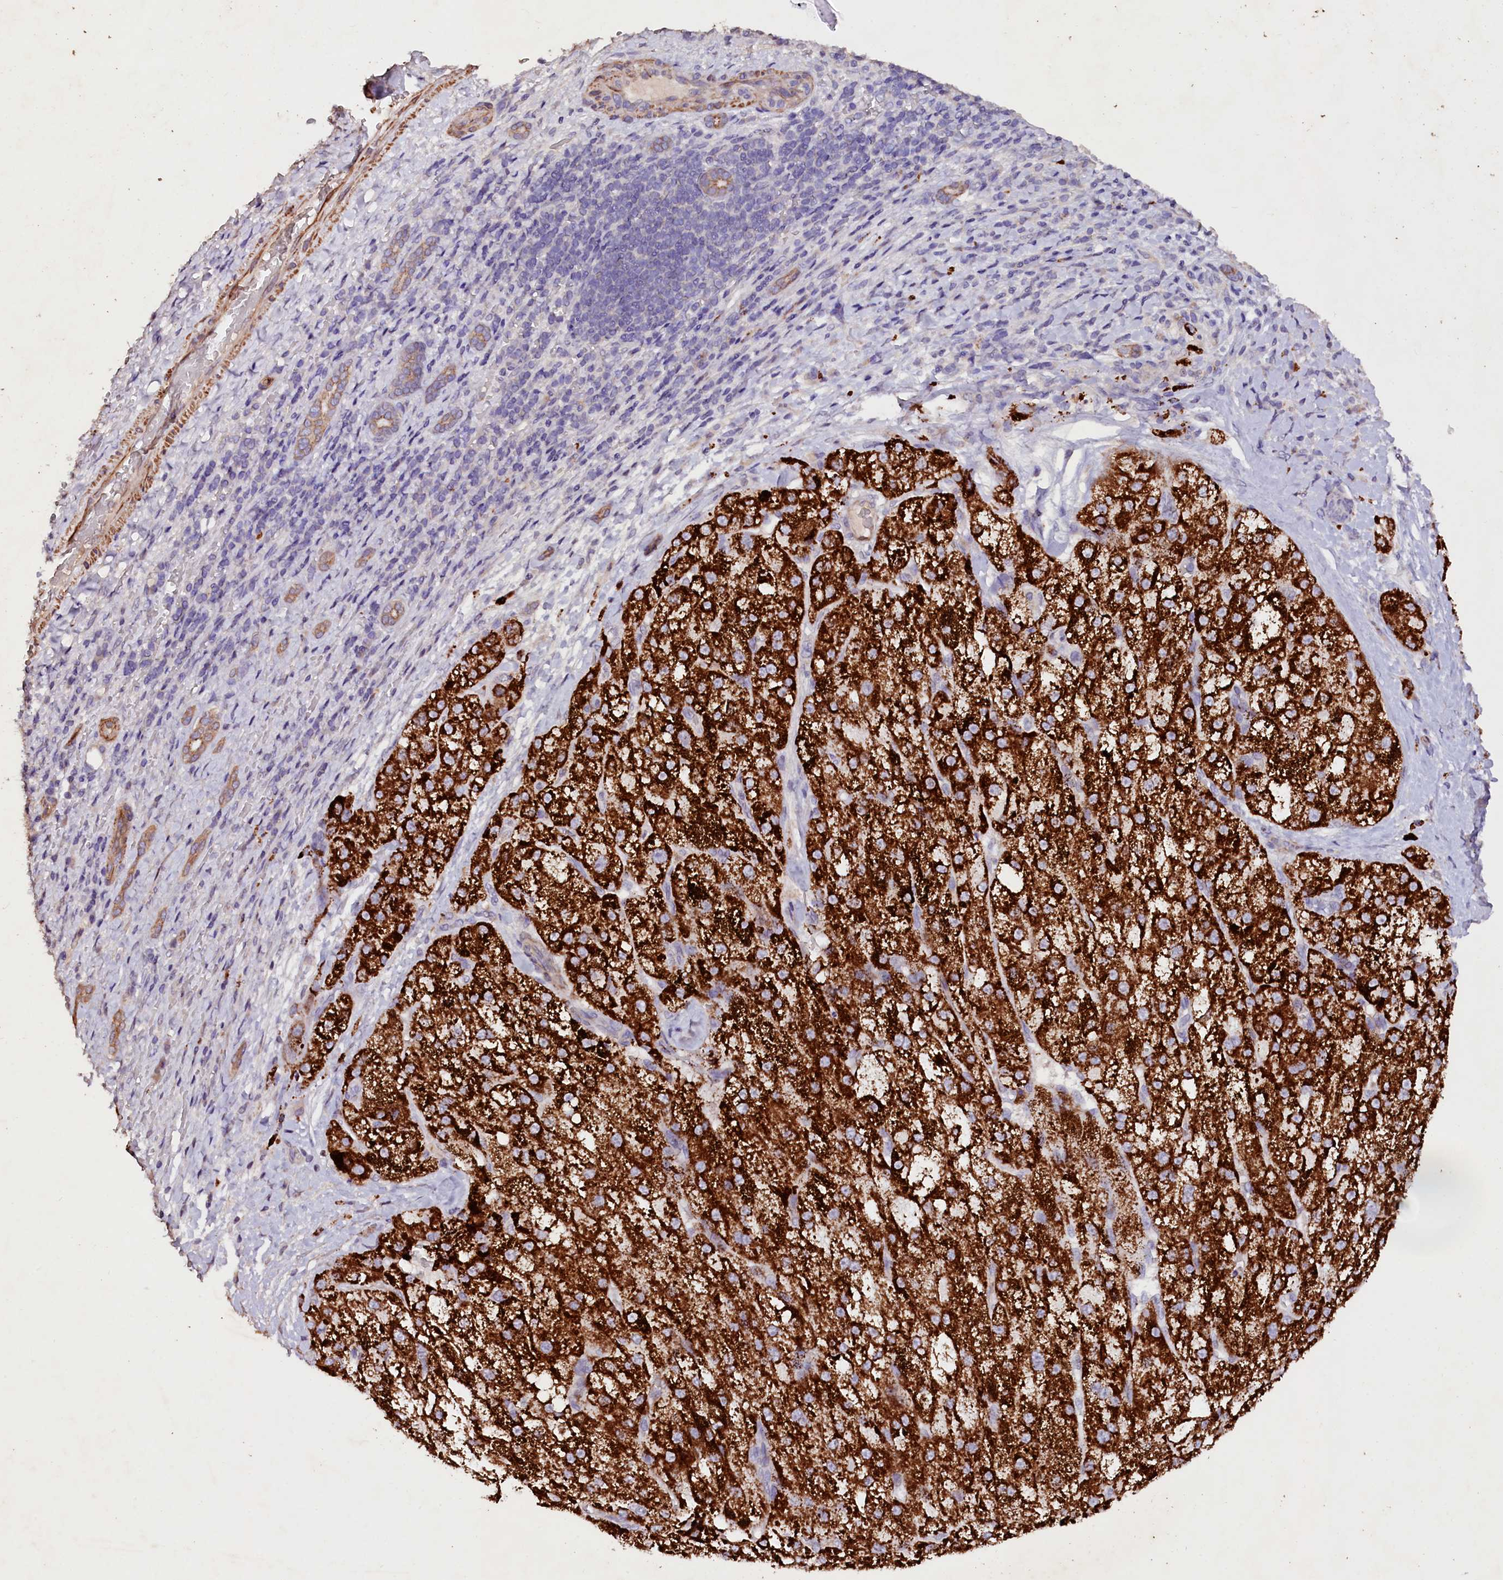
{"staining": {"intensity": "strong", "quantity": ">75%", "location": "cytoplasmic/membranous"}, "tissue": "liver cancer", "cell_type": "Tumor cells", "image_type": "cancer", "snomed": [{"axis": "morphology", "description": "Normal tissue, NOS"}, {"axis": "morphology", "description": "Carcinoma, Hepatocellular, NOS"}, {"axis": "topography", "description": "Liver"}], "caption": "Brown immunohistochemical staining in human liver cancer (hepatocellular carcinoma) reveals strong cytoplasmic/membranous expression in about >75% of tumor cells.", "gene": "VPS36", "patient": {"sex": "male", "age": 57}}